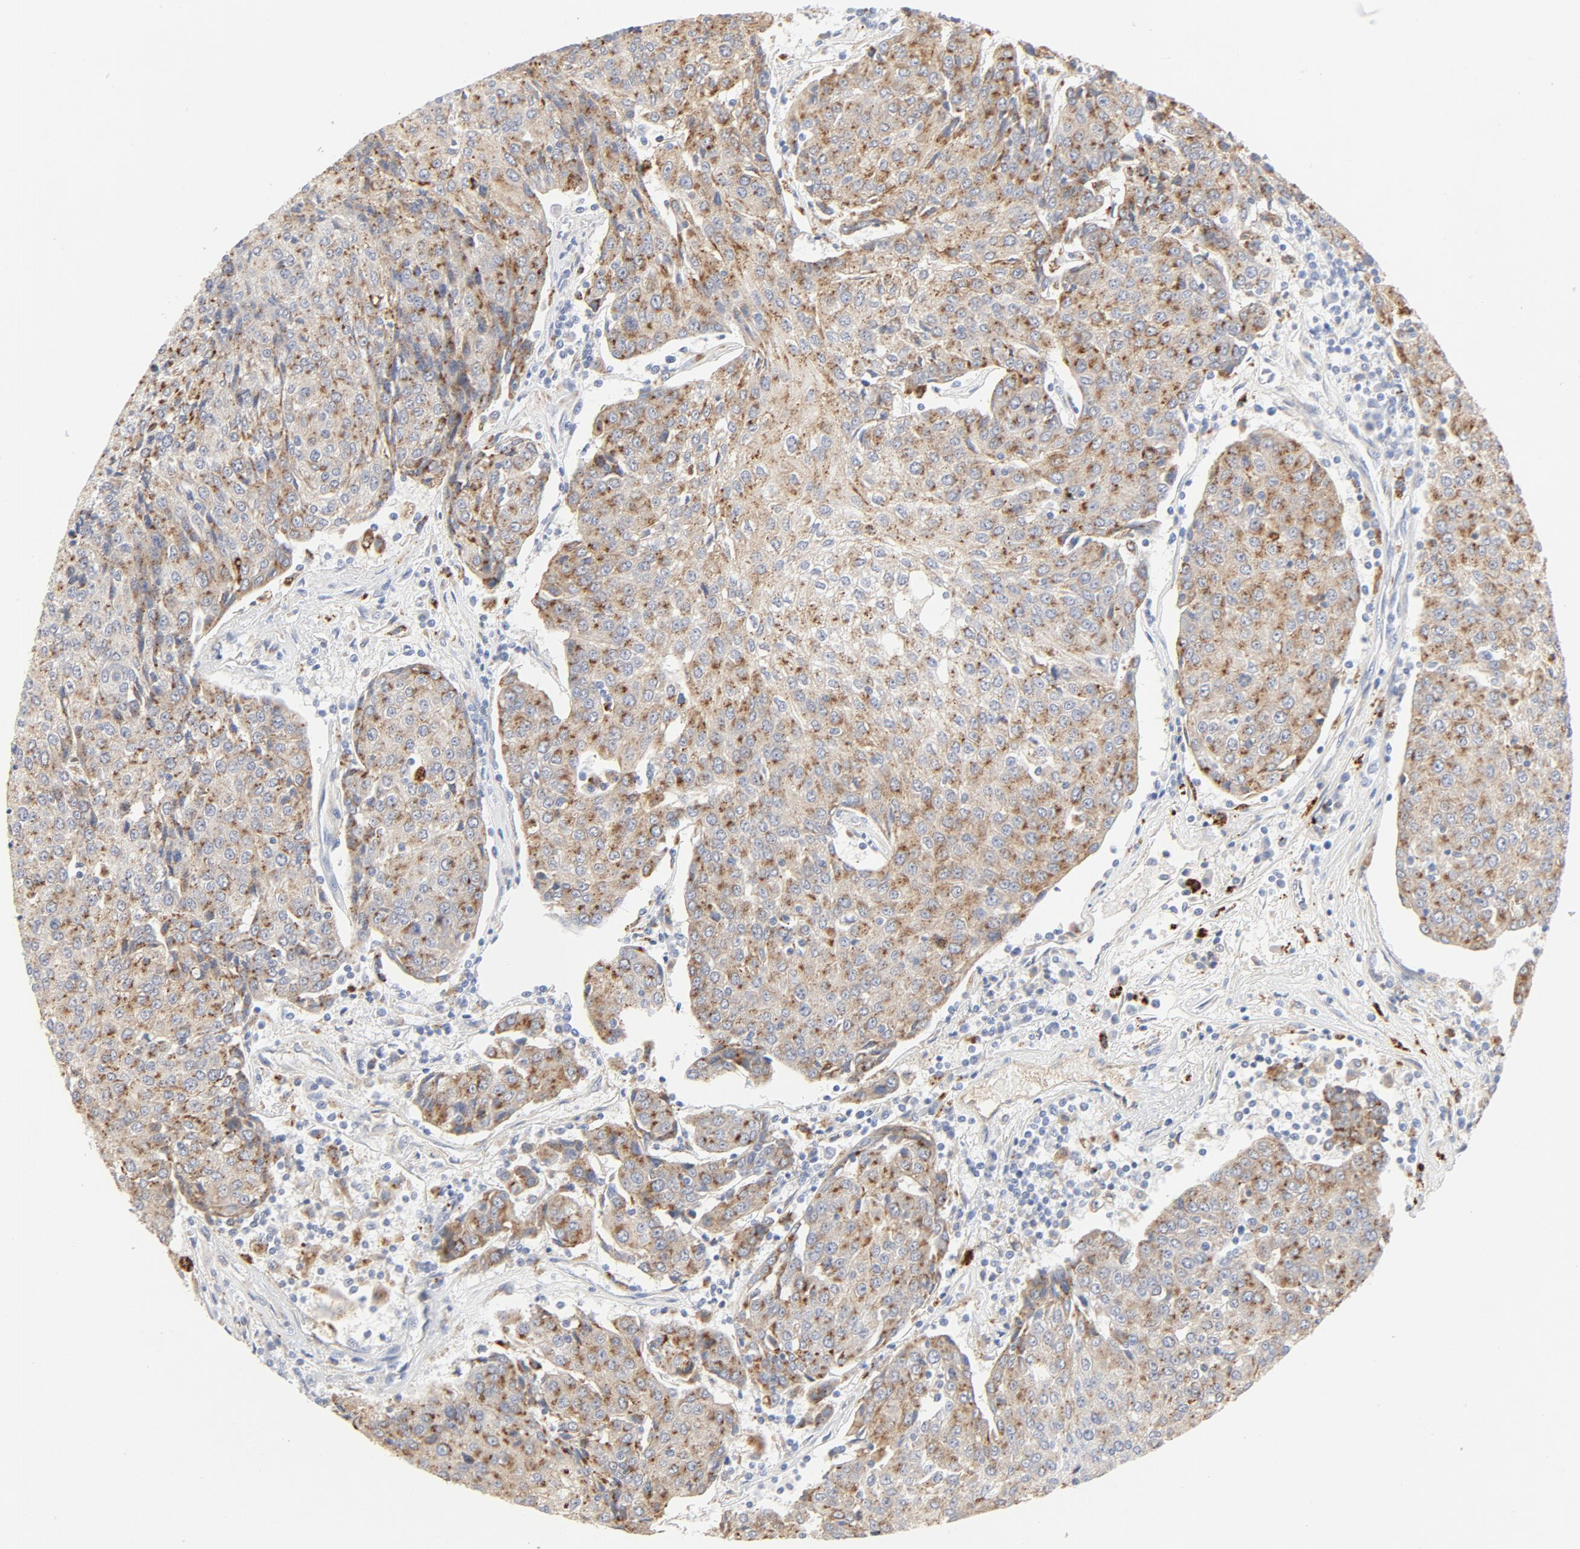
{"staining": {"intensity": "moderate", "quantity": ">75%", "location": "cytoplasmic/membranous"}, "tissue": "urothelial cancer", "cell_type": "Tumor cells", "image_type": "cancer", "snomed": [{"axis": "morphology", "description": "Urothelial carcinoma, High grade"}, {"axis": "topography", "description": "Urinary bladder"}], "caption": "Tumor cells show moderate cytoplasmic/membranous positivity in approximately >75% of cells in high-grade urothelial carcinoma.", "gene": "MAGEB17", "patient": {"sex": "female", "age": 85}}